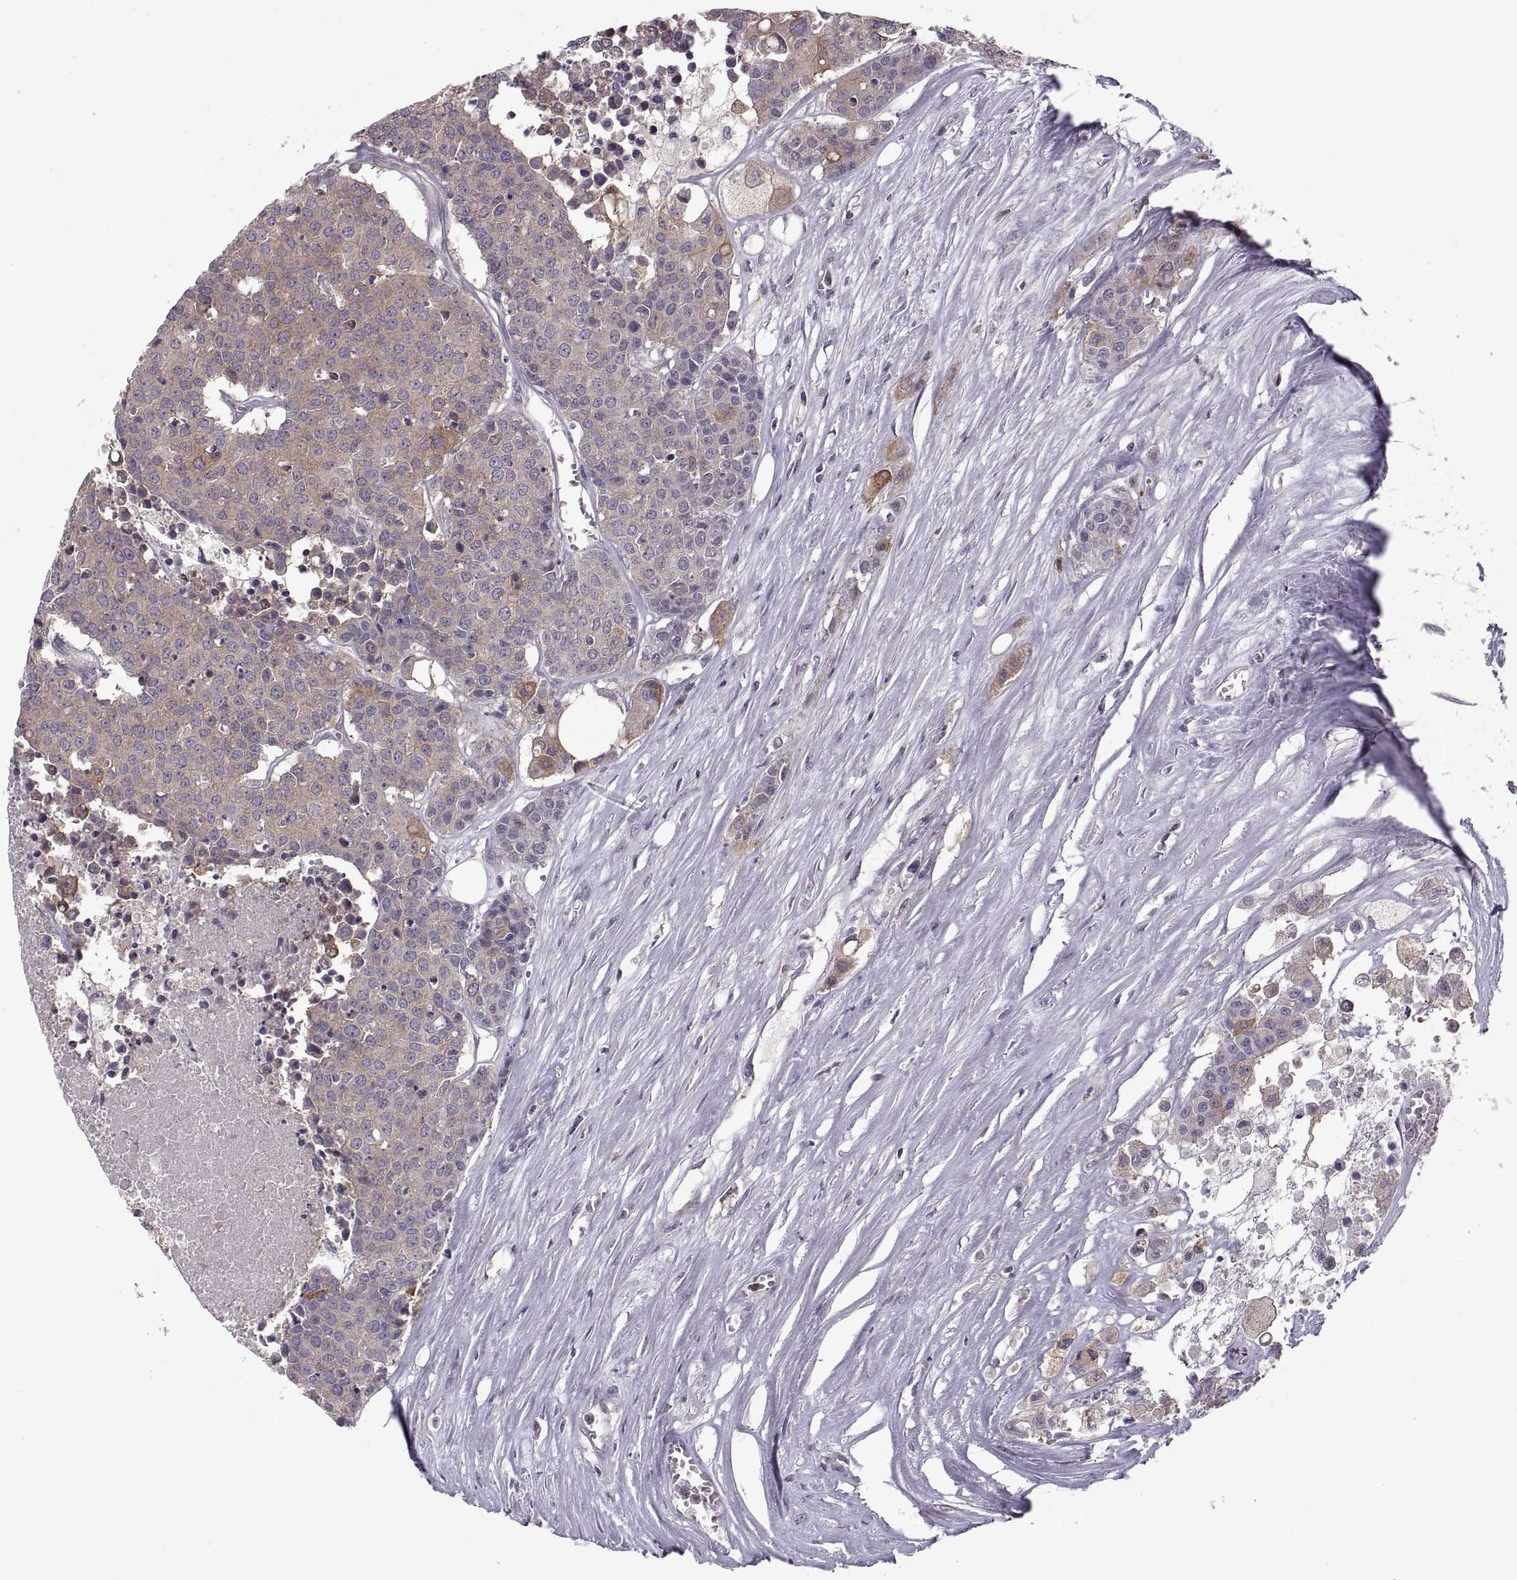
{"staining": {"intensity": "moderate", "quantity": "<25%", "location": "cytoplasmic/membranous"}, "tissue": "carcinoid", "cell_type": "Tumor cells", "image_type": "cancer", "snomed": [{"axis": "morphology", "description": "Carcinoid, malignant, NOS"}, {"axis": "topography", "description": "Colon"}], "caption": "Brown immunohistochemical staining in carcinoid (malignant) shows moderate cytoplasmic/membranous expression in about <25% of tumor cells. Using DAB (brown) and hematoxylin (blue) stains, captured at high magnification using brightfield microscopy.", "gene": "EZR", "patient": {"sex": "male", "age": 81}}